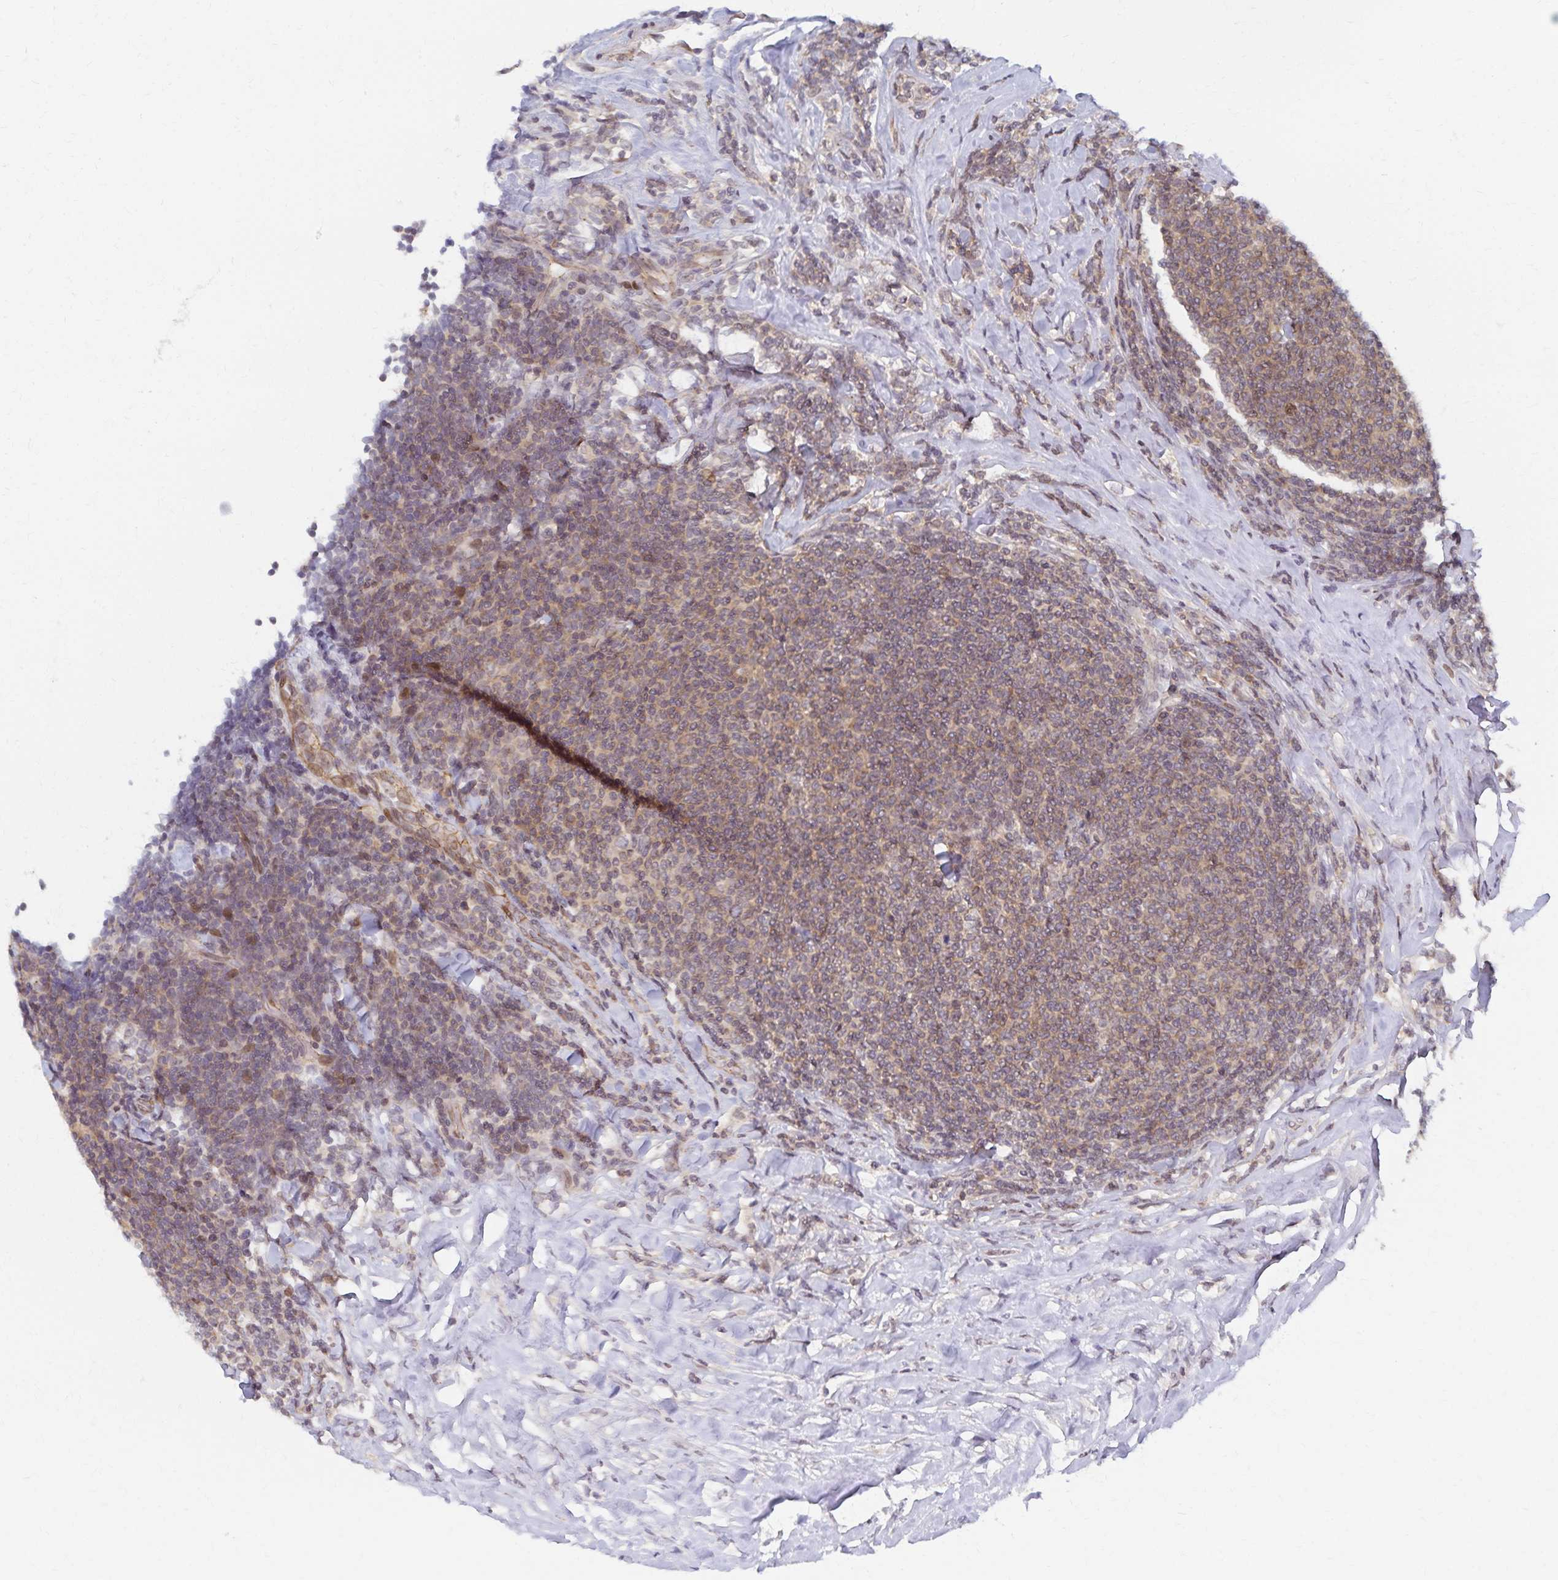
{"staining": {"intensity": "weak", "quantity": ">75%", "location": "cytoplasmic/membranous,nuclear"}, "tissue": "lymphoma", "cell_type": "Tumor cells", "image_type": "cancer", "snomed": [{"axis": "morphology", "description": "Malignant lymphoma, non-Hodgkin's type, Low grade"}, {"axis": "topography", "description": "Lymph node"}], "caption": "High-power microscopy captured an immunohistochemistry (IHC) photomicrograph of malignant lymphoma, non-Hodgkin's type (low-grade), revealing weak cytoplasmic/membranous and nuclear positivity in approximately >75% of tumor cells.", "gene": "RAB9B", "patient": {"sex": "male", "age": 52}}